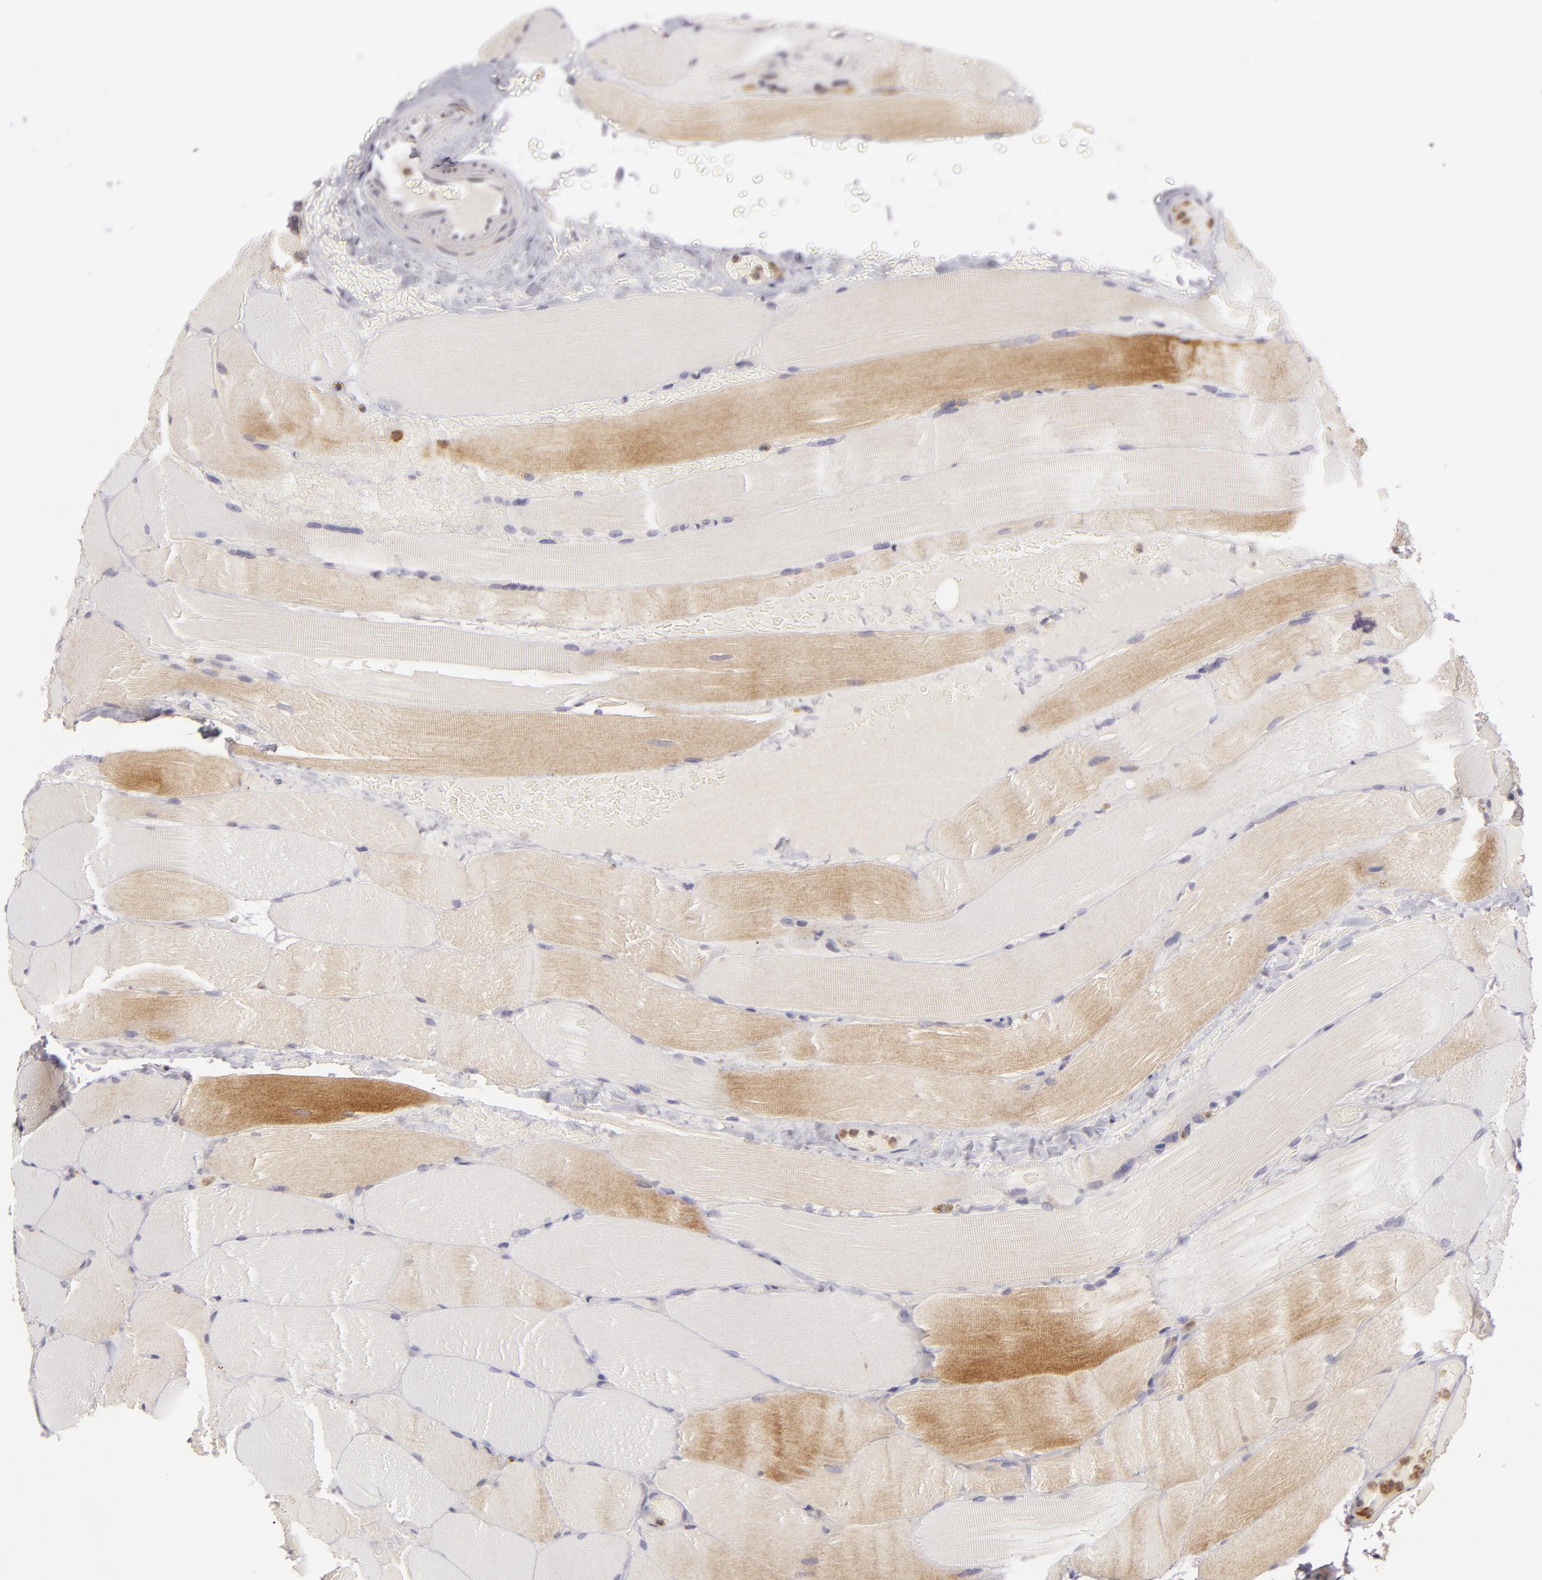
{"staining": {"intensity": "moderate", "quantity": ">75%", "location": "cytoplasmic/membranous"}, "tissue": "parathyroid gland", "cell_type": "Glandular cells", "image_type": "normal", "snomed": [{"axis": "morphology", "description": "Normal tissue, NOS"}, {"axis": "topography", "description": "Skeletal muscle"}, {"axis": "topography", "description": "Parathyroid gland"}], "caption": "The photomicrograph exhibits immunohistochemical staining of normal parathyroid gland. There is moderate cytoplasmic/membranous staining is appreciated in approximately >75% of glandular cells. (Brightfield microscopy of DAB IHC at high magnification).", "gene": "MMP10", "patient": {"sex": "female", "age": 37}}